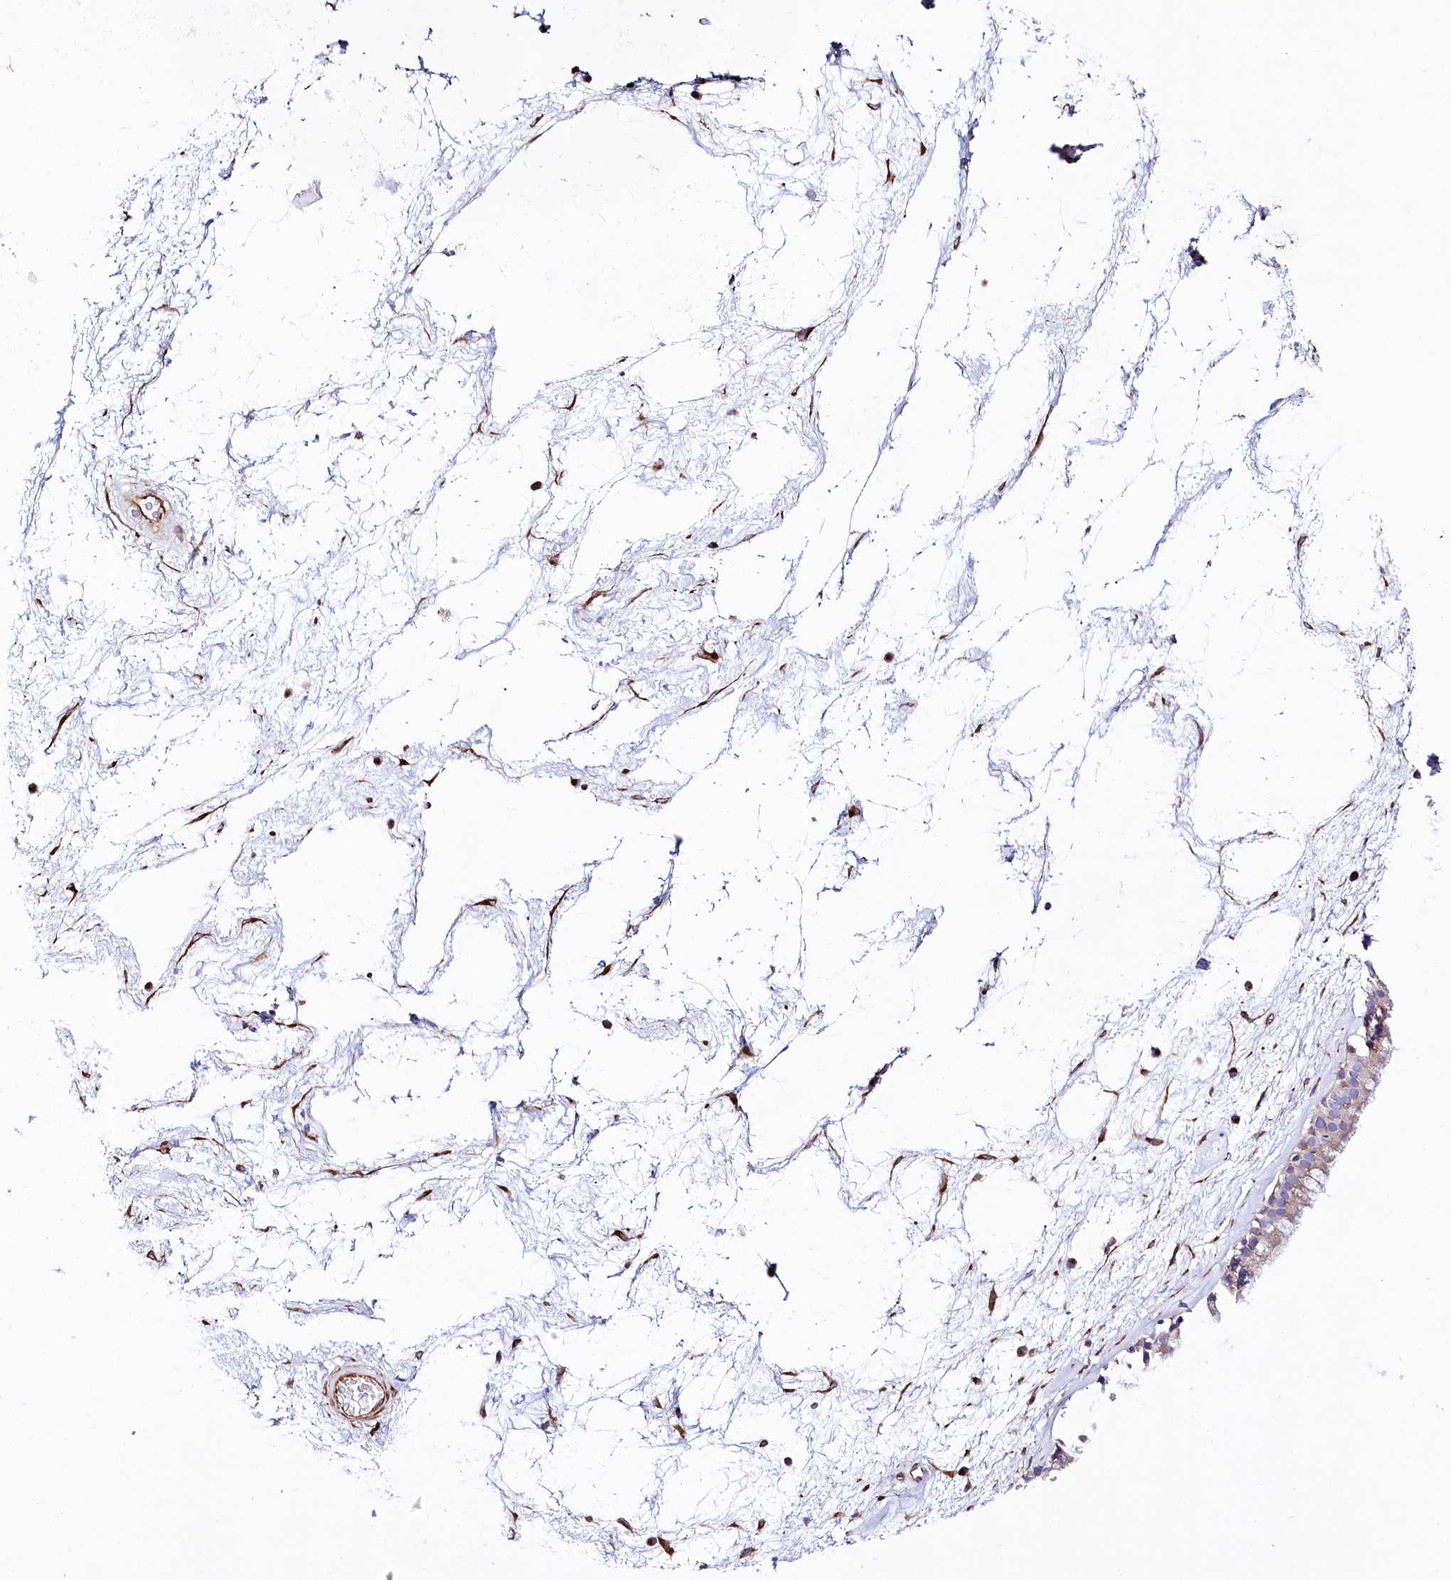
{"staining": {"intensity": "weak", "quantity": "25%-75%", "location": "cytoplasmic/membranous"}, "tissue": "nasopharynx", "cell_type": "Respiratory epithelial cells", "image_type": "normal", "snomed": [{"axis": "morphology", "description": "Normal tissue, NOS"}, {"axis": "morphology", "description": "Inflammation, NOS"}, {"axis": "topography", "description": "Nasopharynx"}], "caption": "IHC image of unremarkable nasopharynx: human nasopharynx stained using immunohistochemistry displays low levels of weak protein expression localized specifically in the cytoplasmic/membranous of respiratory epithelial cells, appearing as a cytoplasmic/membranous brown color.", "gene": "ABRAXAS2", "patient": {"sex": "male", "age": 48}}